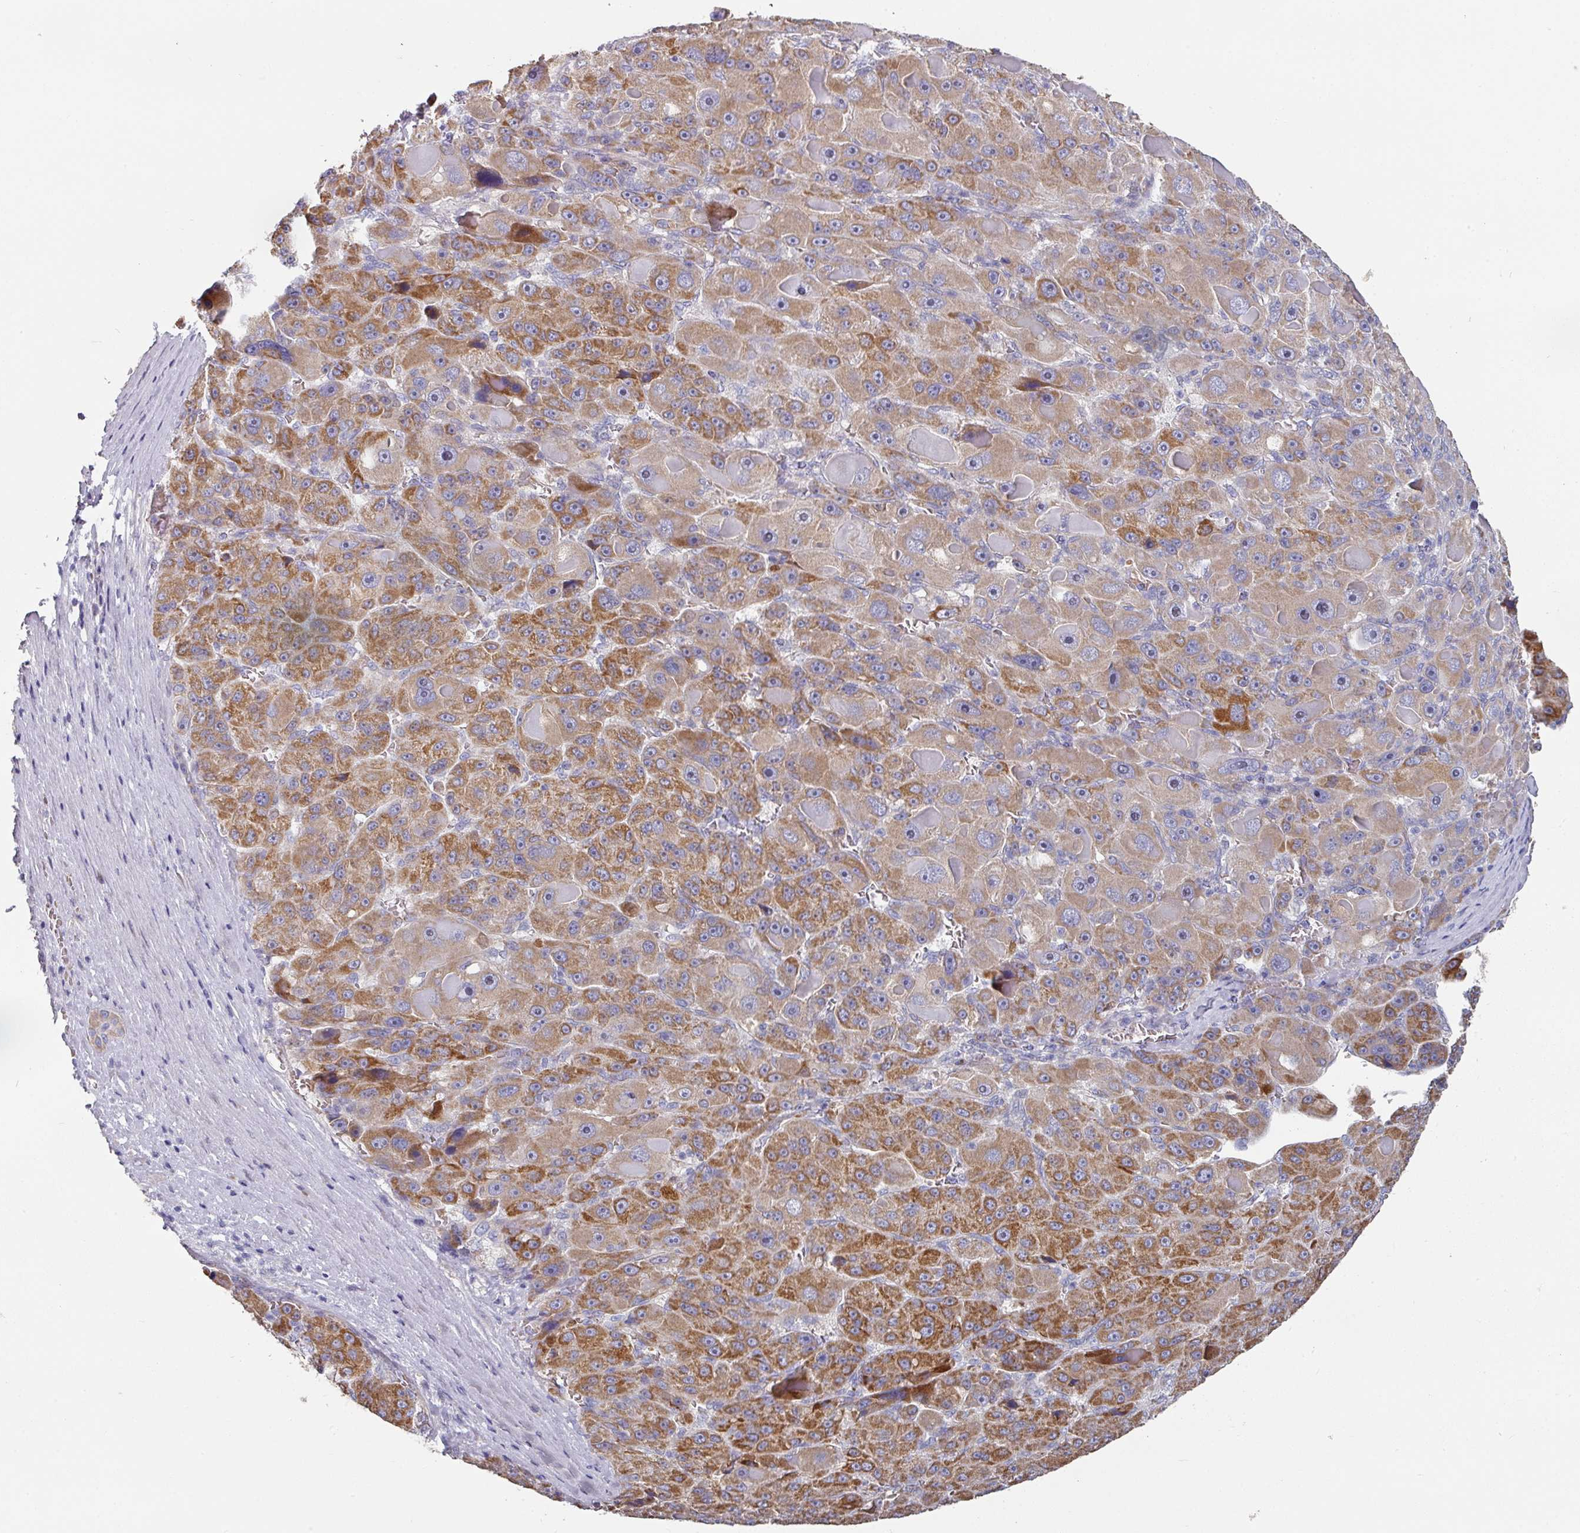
{"staining": {"intensity": "moderate", "quantity": ">75%", "location": "cytoplasmic/membranous"}, "tissue": "liver cancer", "cell_type": "Tumor cells", "image_type": "cancer", "snomed": [{"axis": "morphology", "description": "Carcinoma, Hepatocellular, NOS"}, {"axis": "topography", "description": "Liver"}], "caption": "About >75% of tumor cells in human hepatocellular carcinoma (liver) show moderate cytoplasmic/membranous protein positivity as visualized by brown immunohistochemical staining.", "gene": "PYROXD2", "patient": {"sex": "male", "age": 76}}